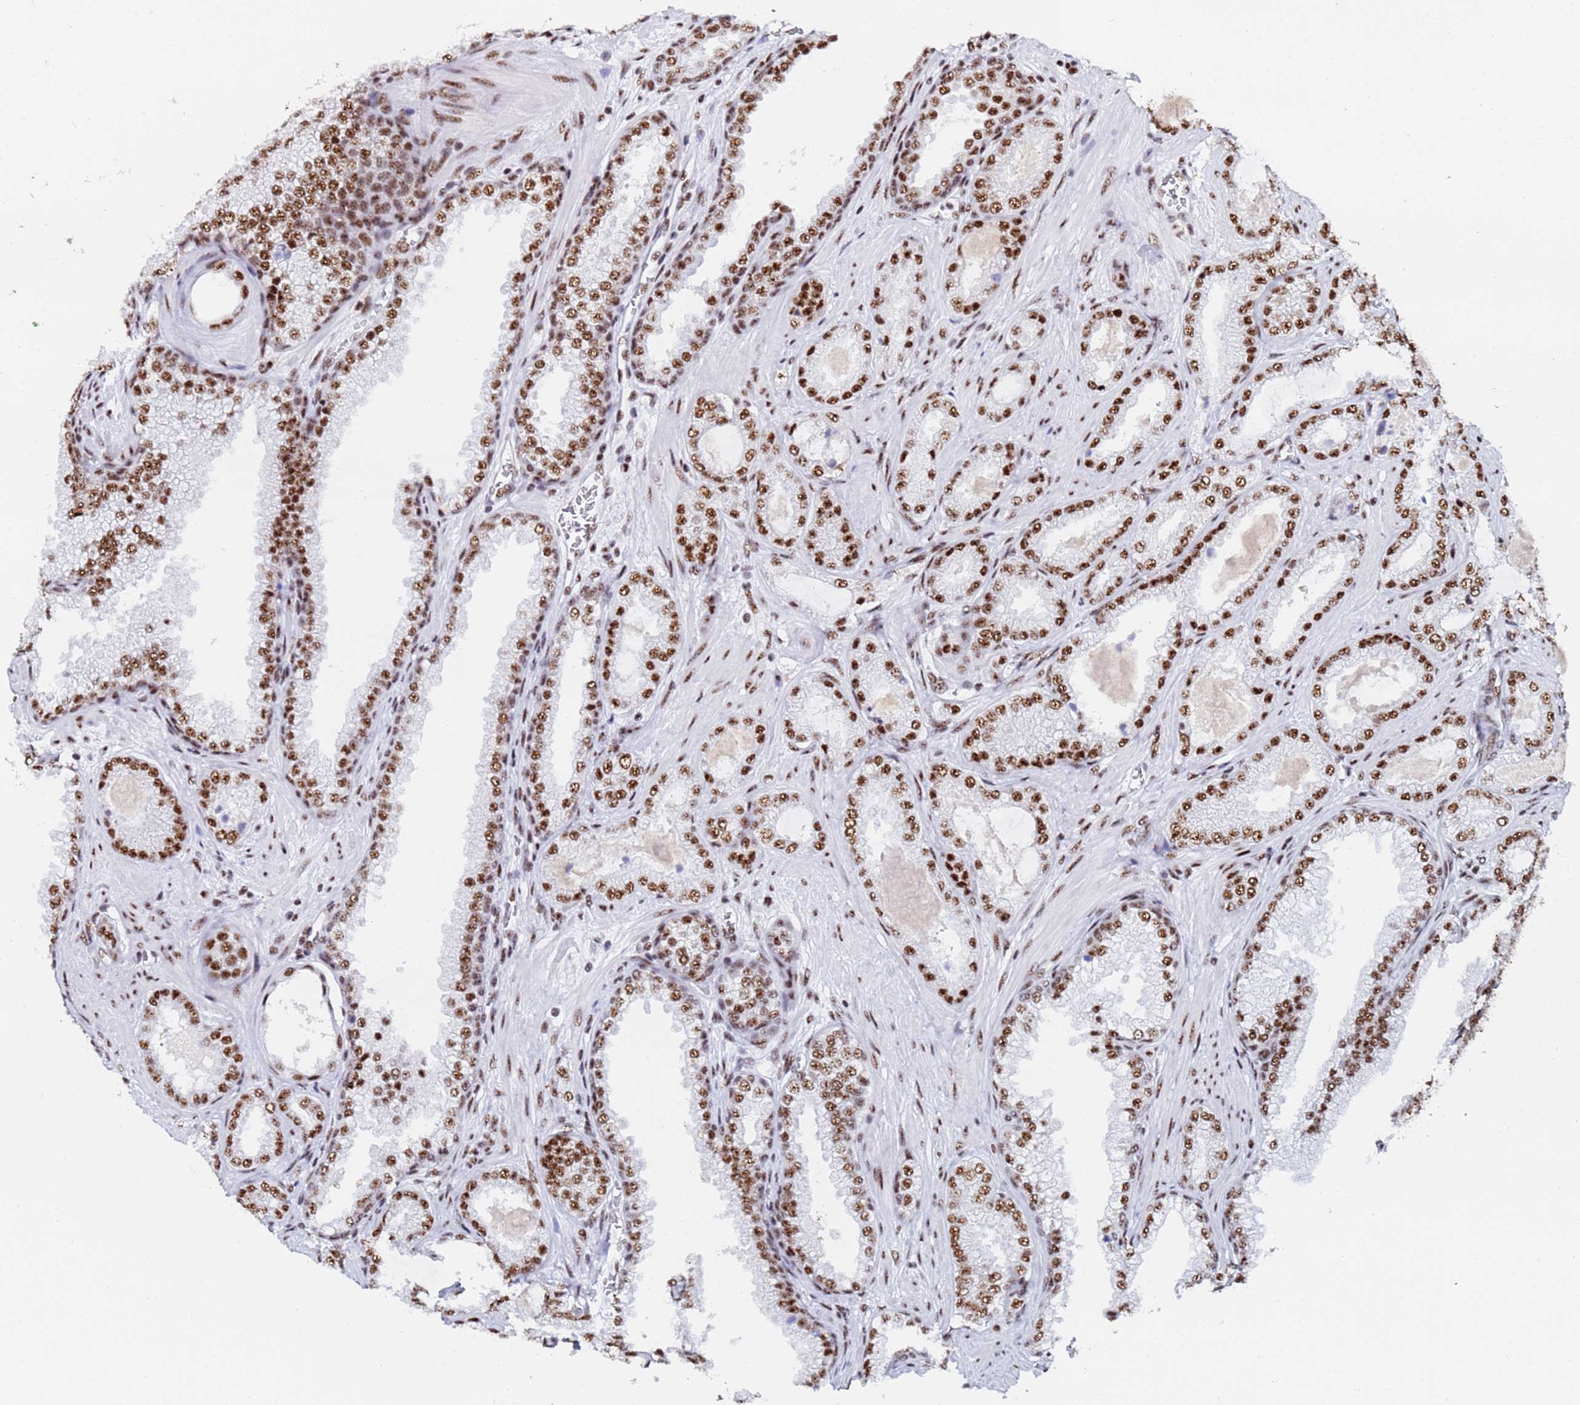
{"staining": {"intensity": "strong", "quantity": ">75%", "location": "nuclear"}, "tissue": "prostate cancer", "cell_type": "Tumor cells", "image_type": "cancer", "snomed": [{"axis": "morphology", "description": "Adenocarcinoma, Low grade"}, {"axis": "topography", "description": "Prostate"}], "caption": "Immunohistochemistry micrograph of neoplastic tissue: human low-grade adenocarcinoma (prostate) stained using immunohistochemistry (IHC) exhibits high levels of strong protein expression localized specifically in the nuclear of tumor cells, appearing as a nuclear brown color.", "gene": "SNRPA1", "patient": {"sex": "male", "age": 57}}